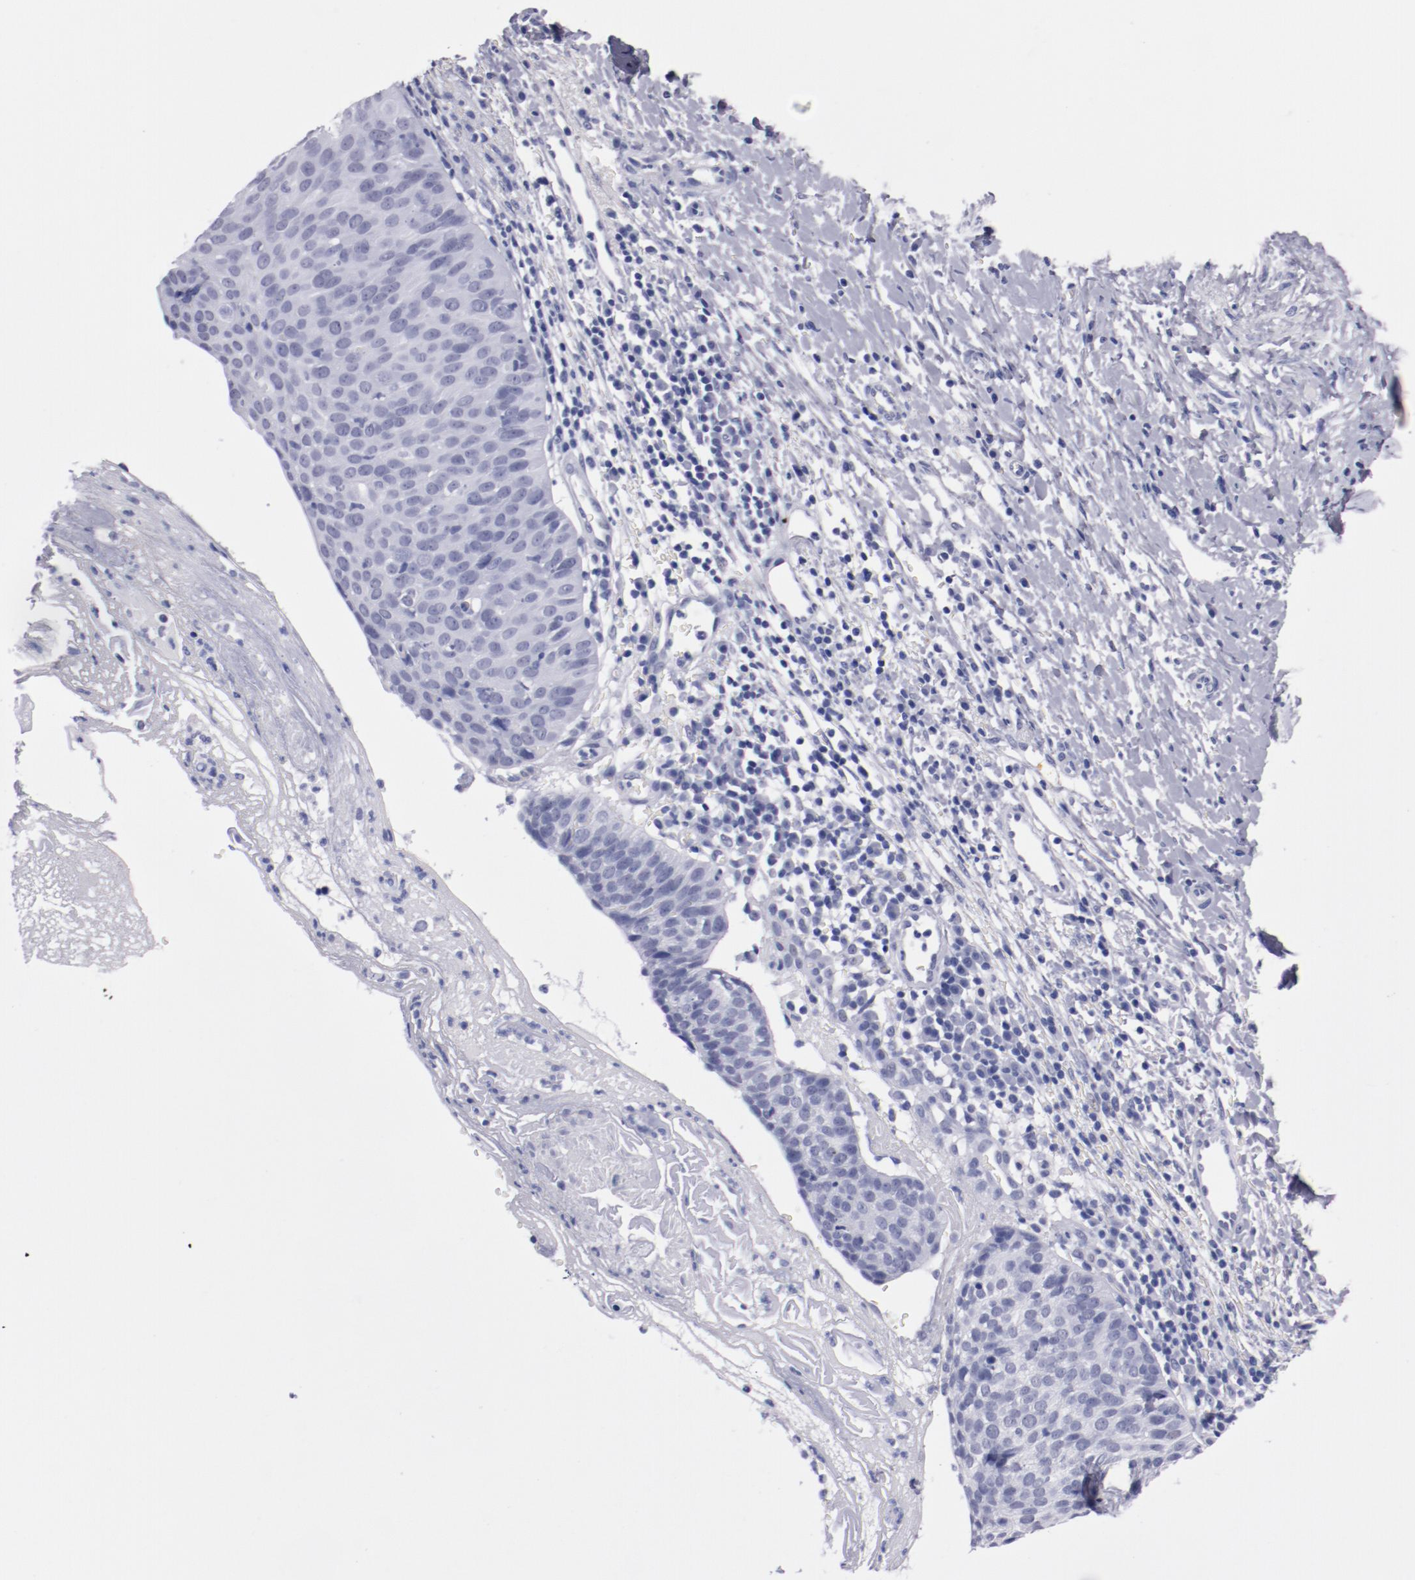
{"staining": {"intensity": "negative", "quantity": "none", "location": "none"}, "tissue": "cervical cancer", "cell_type": "Tumor cells", "image_type": "cancer", "snomed": [{"axis": "morphology", "description": "Normal tissue, NOS"}, {"axis": "morphology", "description": "Squamous cell carcinoma, NOS"}, {"axis": "topography", "description": "Cervix"}], "caption": "An immunohistochemistry histopathology image of cervical cancer is shown. There is no staining in tumor cells of cervical cancer.", "gene": "HNF1B", "patient": {"sex": "female", "age": 39}}